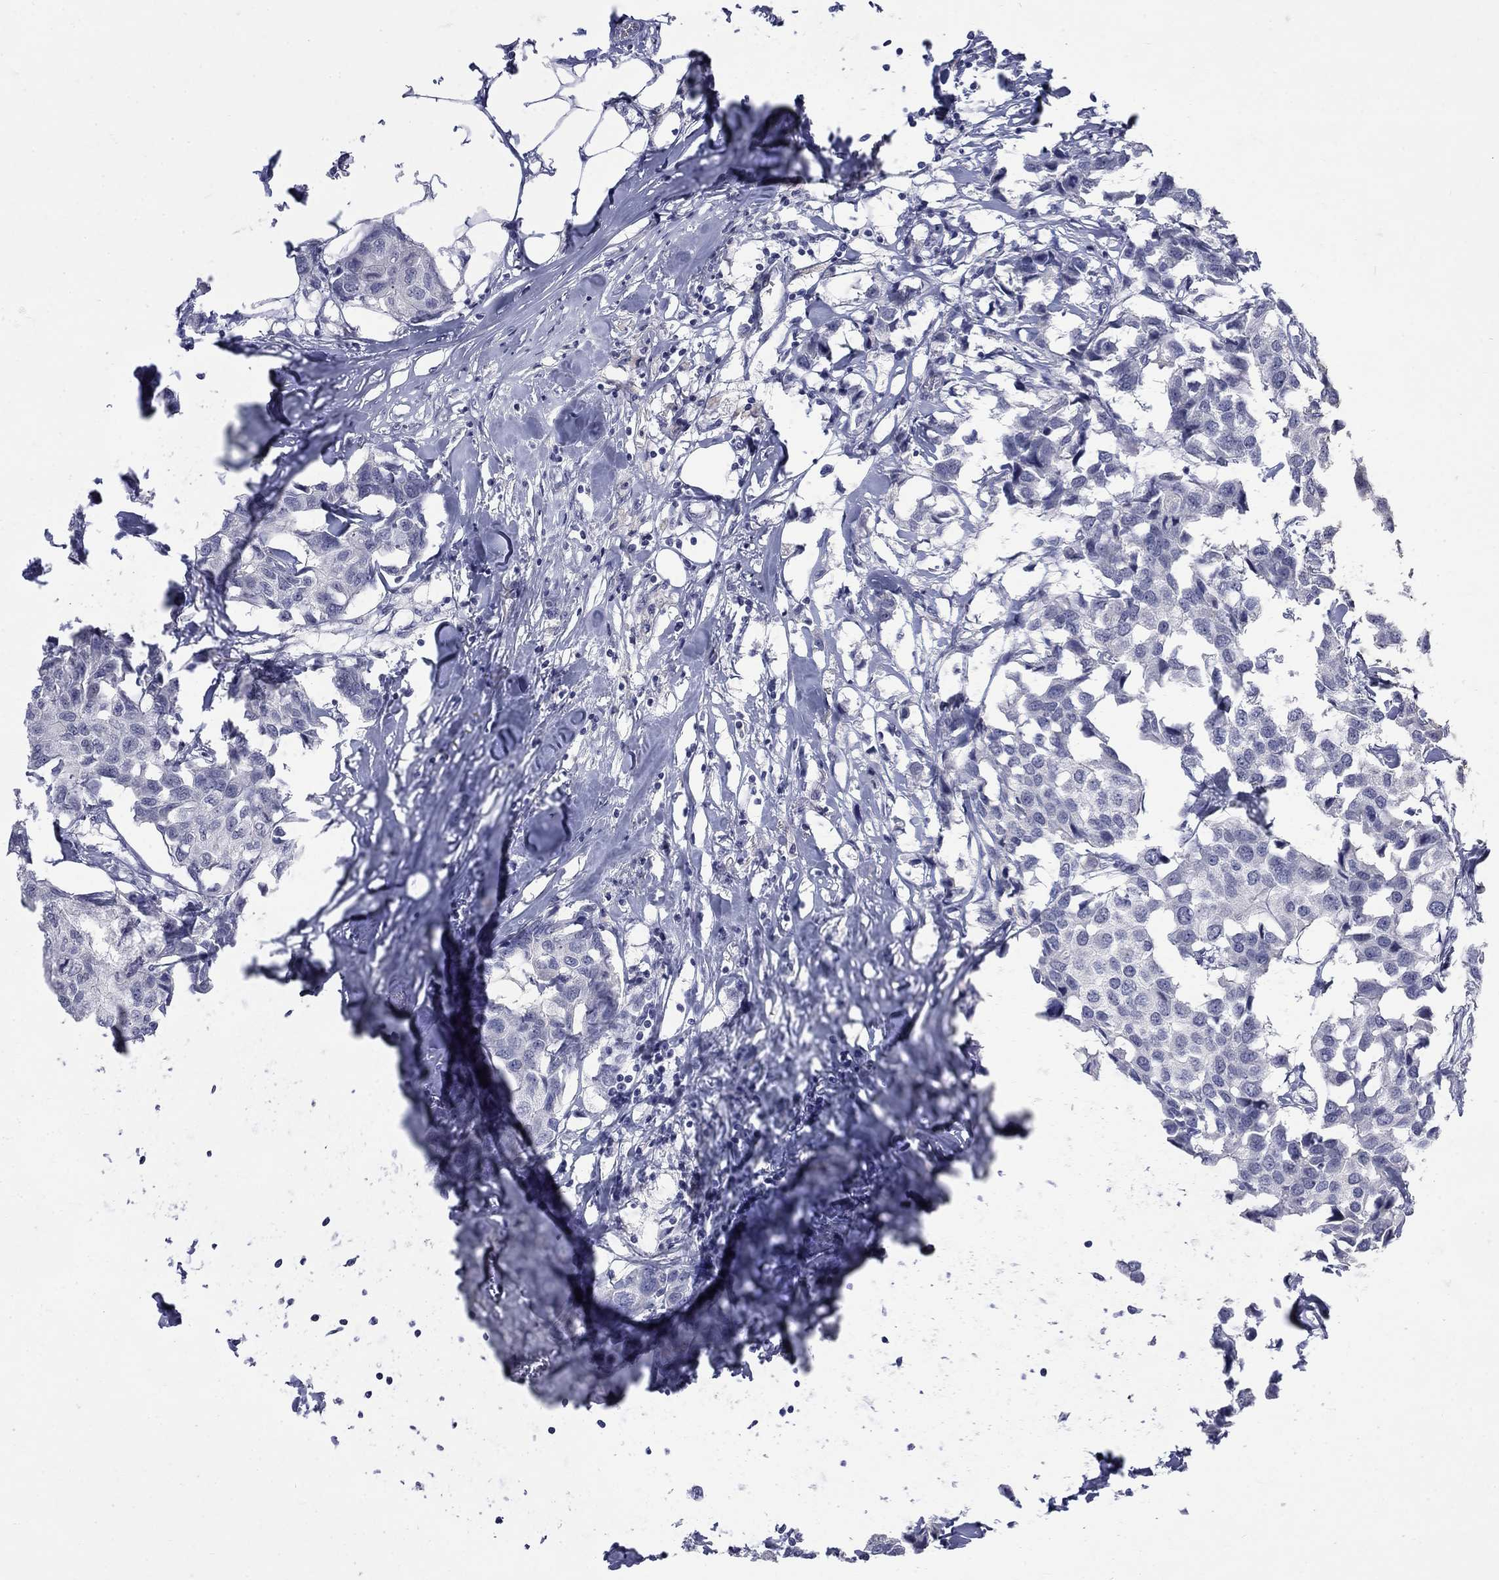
{"staining": {"intensity": "negative", "quantity": "none", "location": "none"}, "tissue": "breast cancer", "cell_type": "Tumor cells", "image_type": "cancer", "snomed": [{"axis": "morphology", "description": "Duct carcinoma"}, {"axis": "topography", "description": "Breast"}], "caption": "IHC of human breast cancer displays no staining in tumor cells.", "gene": "CTNND2", "patient": {"sex": "female", "age": 80}}